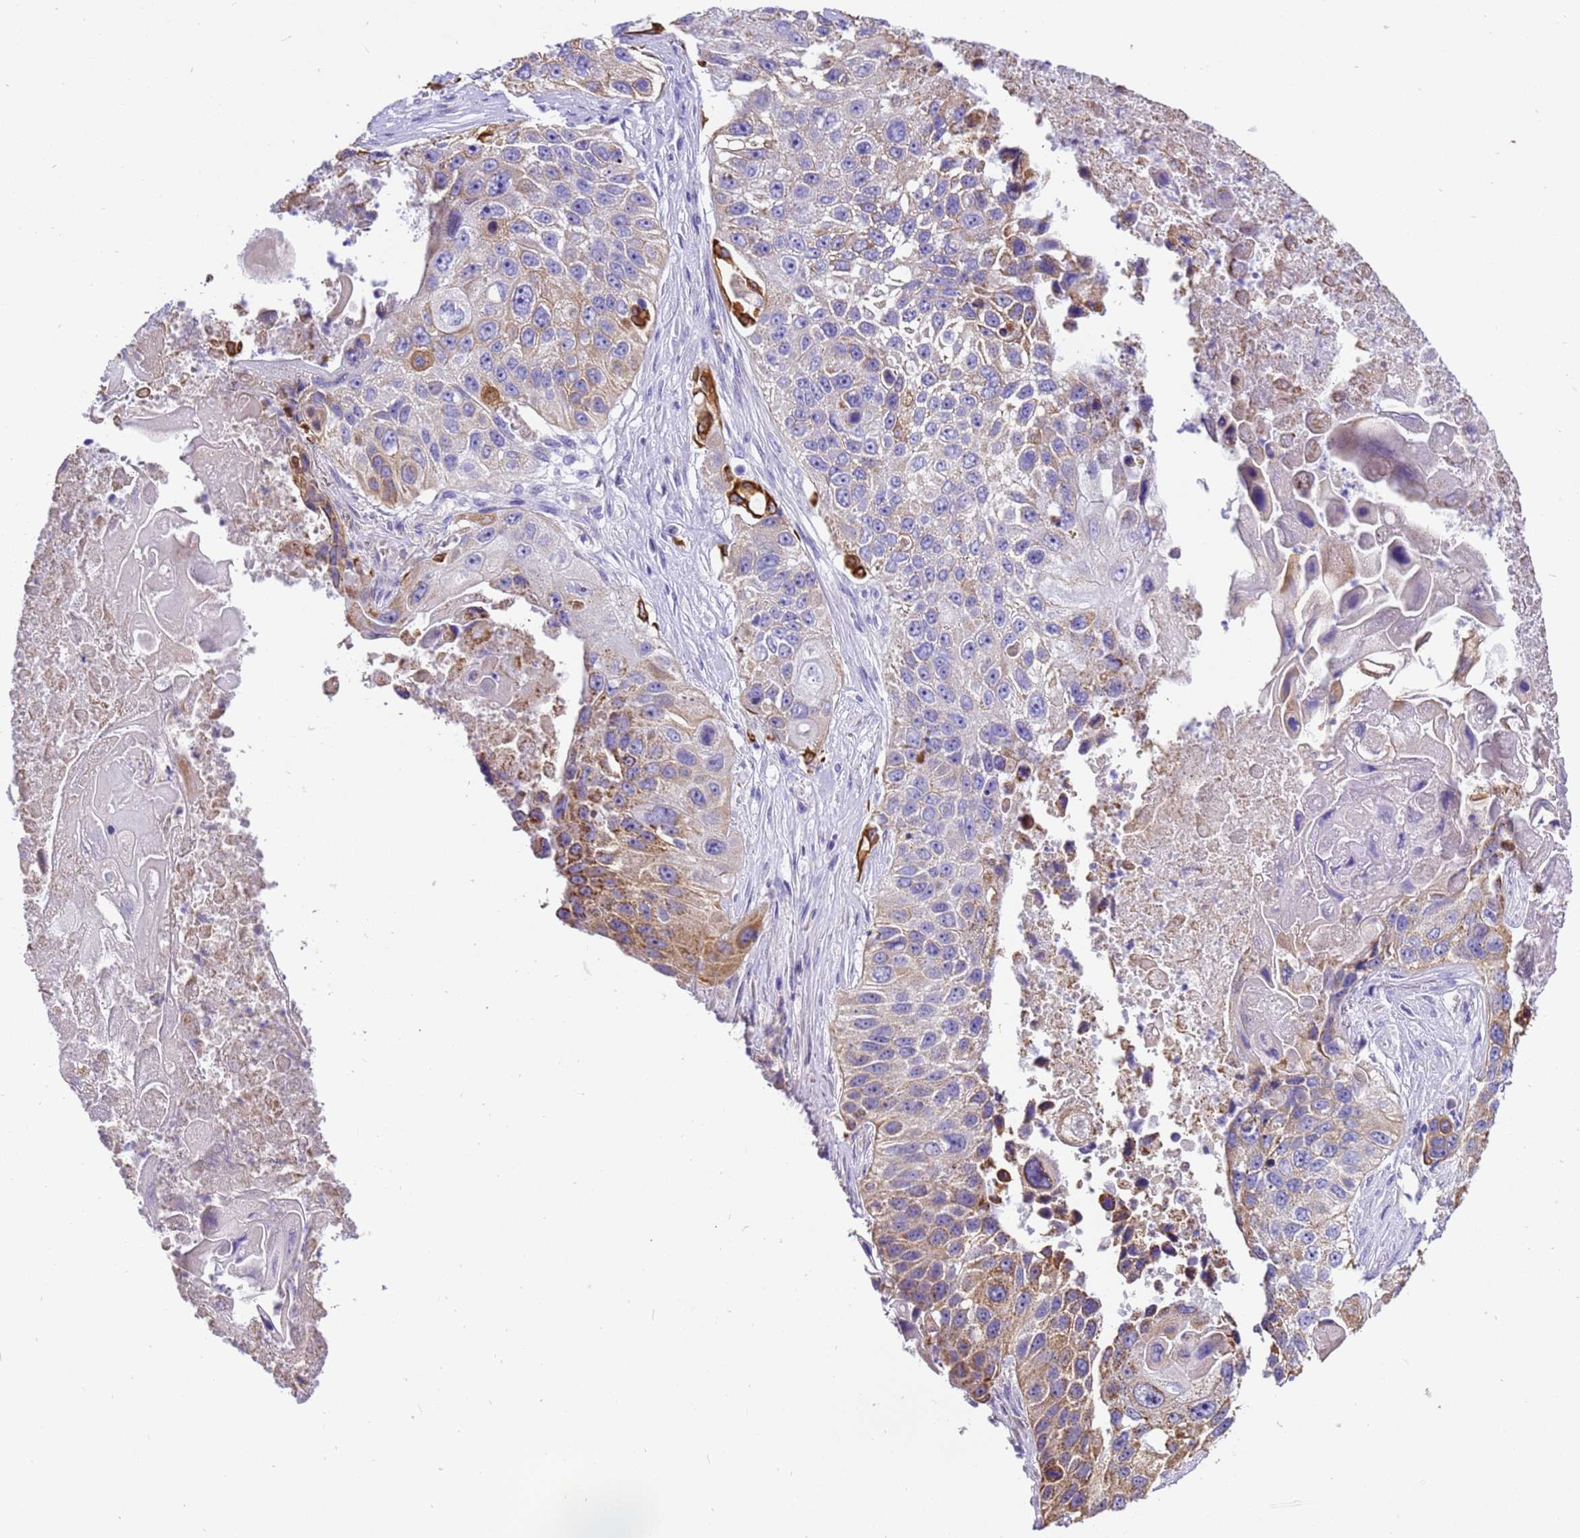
{"staining": {"intensity": "moderate", "quantity": "<25%", "location": "cytoplasmic/membranous"}, "tissue": "lung cancer", "cell_type": "Tumor cells", "image_type": "cancer", "snomed": [{"axis": "morphology", "description": "Squamous cell carcinoma, NOS"}, {"axis": "topography", "description": "Lung"}], "caption": "DAB (3,3'-diaminobenzidine) immunohistochemical staining of squamous cell carcinoma (lung) displays moderate cytoplasmic/membranous protein positivity in about <25% of tumor cells.", "gene": "PIEZO2", "patient": {"sex": "male", "age": 61}}